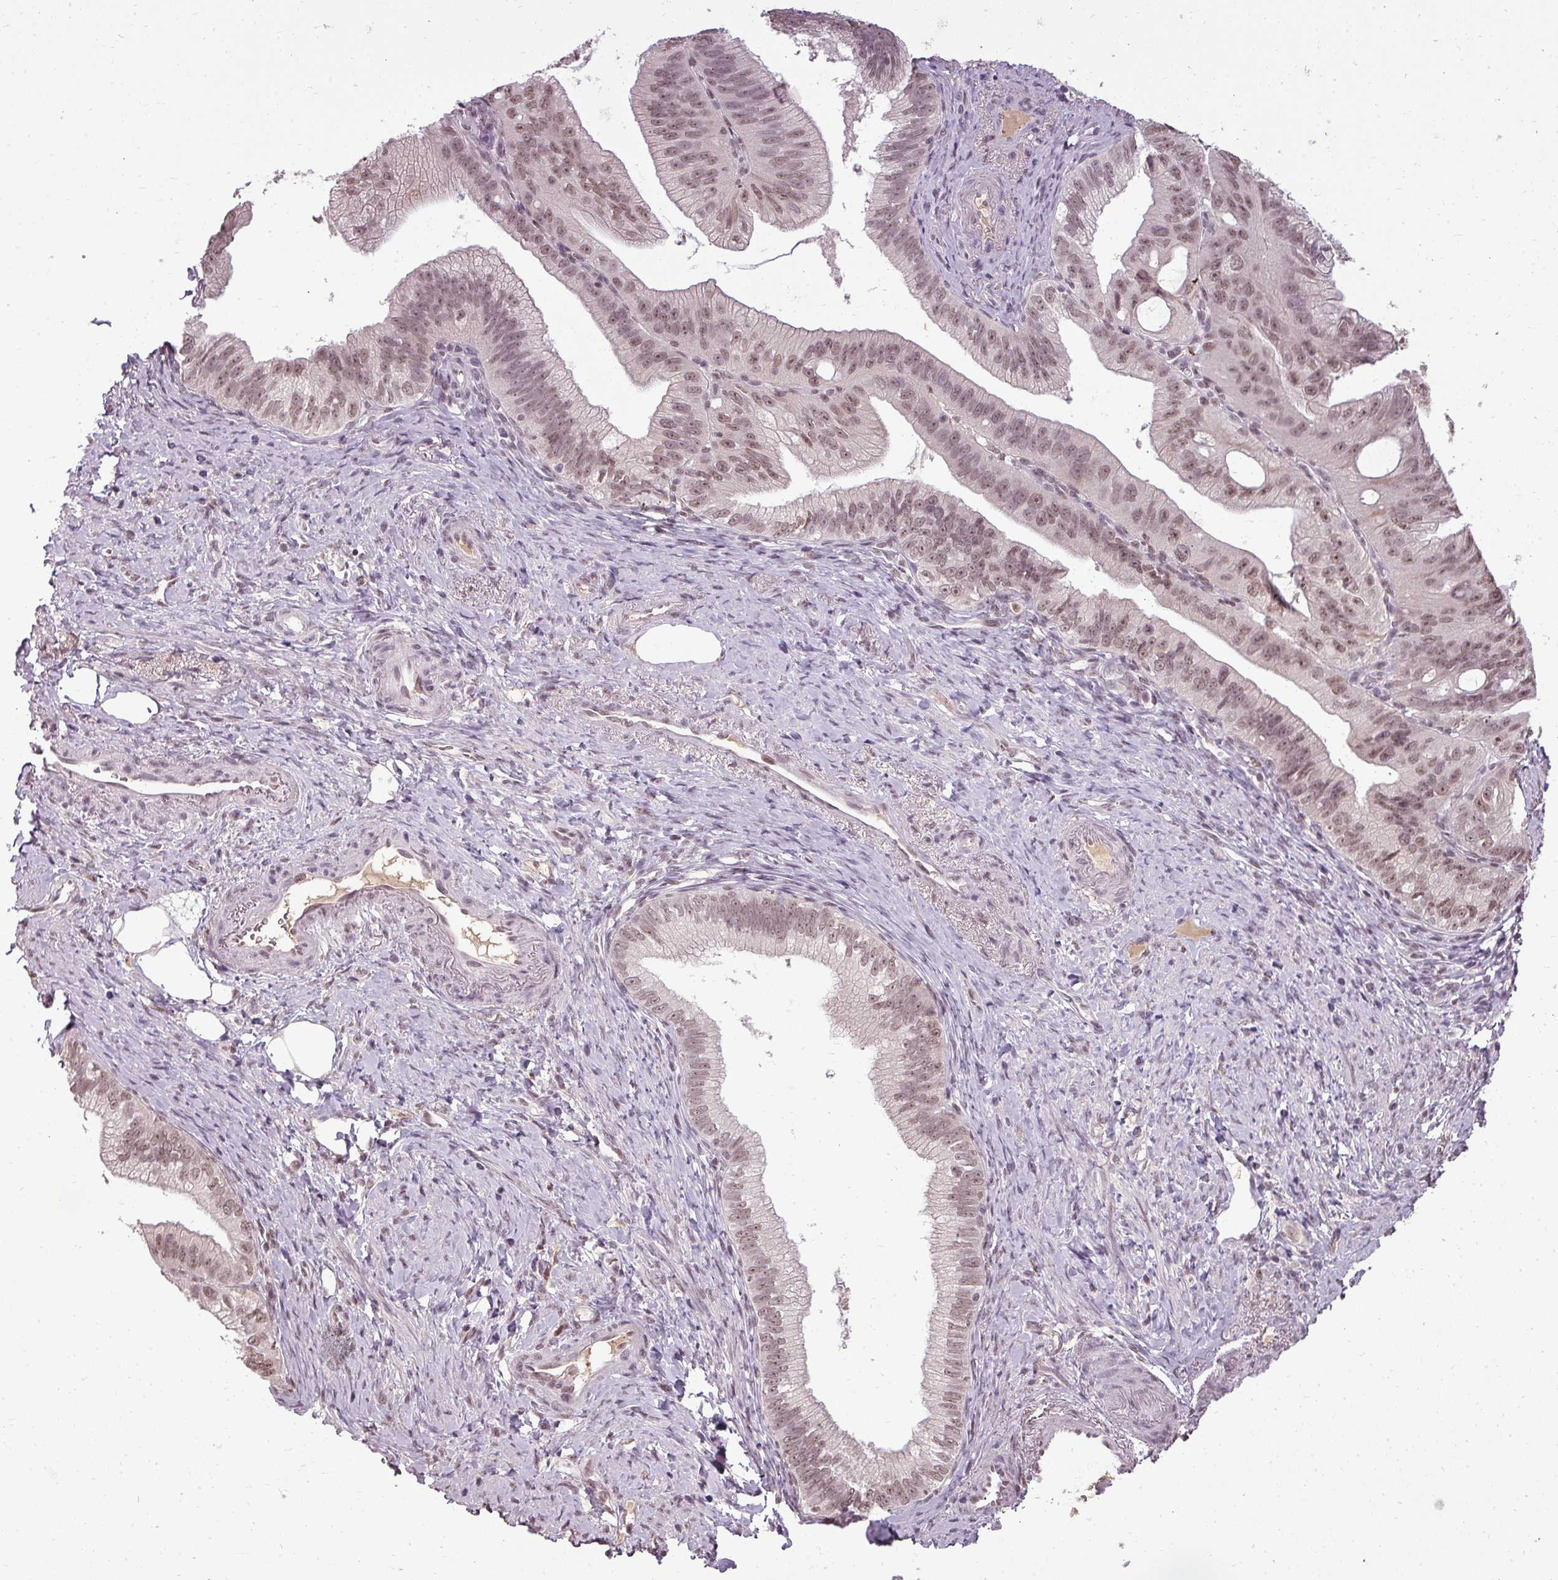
{"staining": {"intensity": "moderate", "quantity": ">75%", "location": "nuclear"}, "tissue": "pancreatic cancer", "cell_type": "Tumor cells", "image_type": "cancer", "snomed": [{"axis": "morphology", "description": "Adenocarcinoma, NOS"}, {"axis": "topography", "description": "Pancreas"}], "caption": "Immunohistochemical staining of human adenocarcinoma (pancreatic) shows medium levels of moderate nuclear expression in about >75% of tumor cells. (DAB IHC with brightfield microscopy, high magnification).", "gene": "BCAS3", "patient": {"sex": "male", "age": 70}}